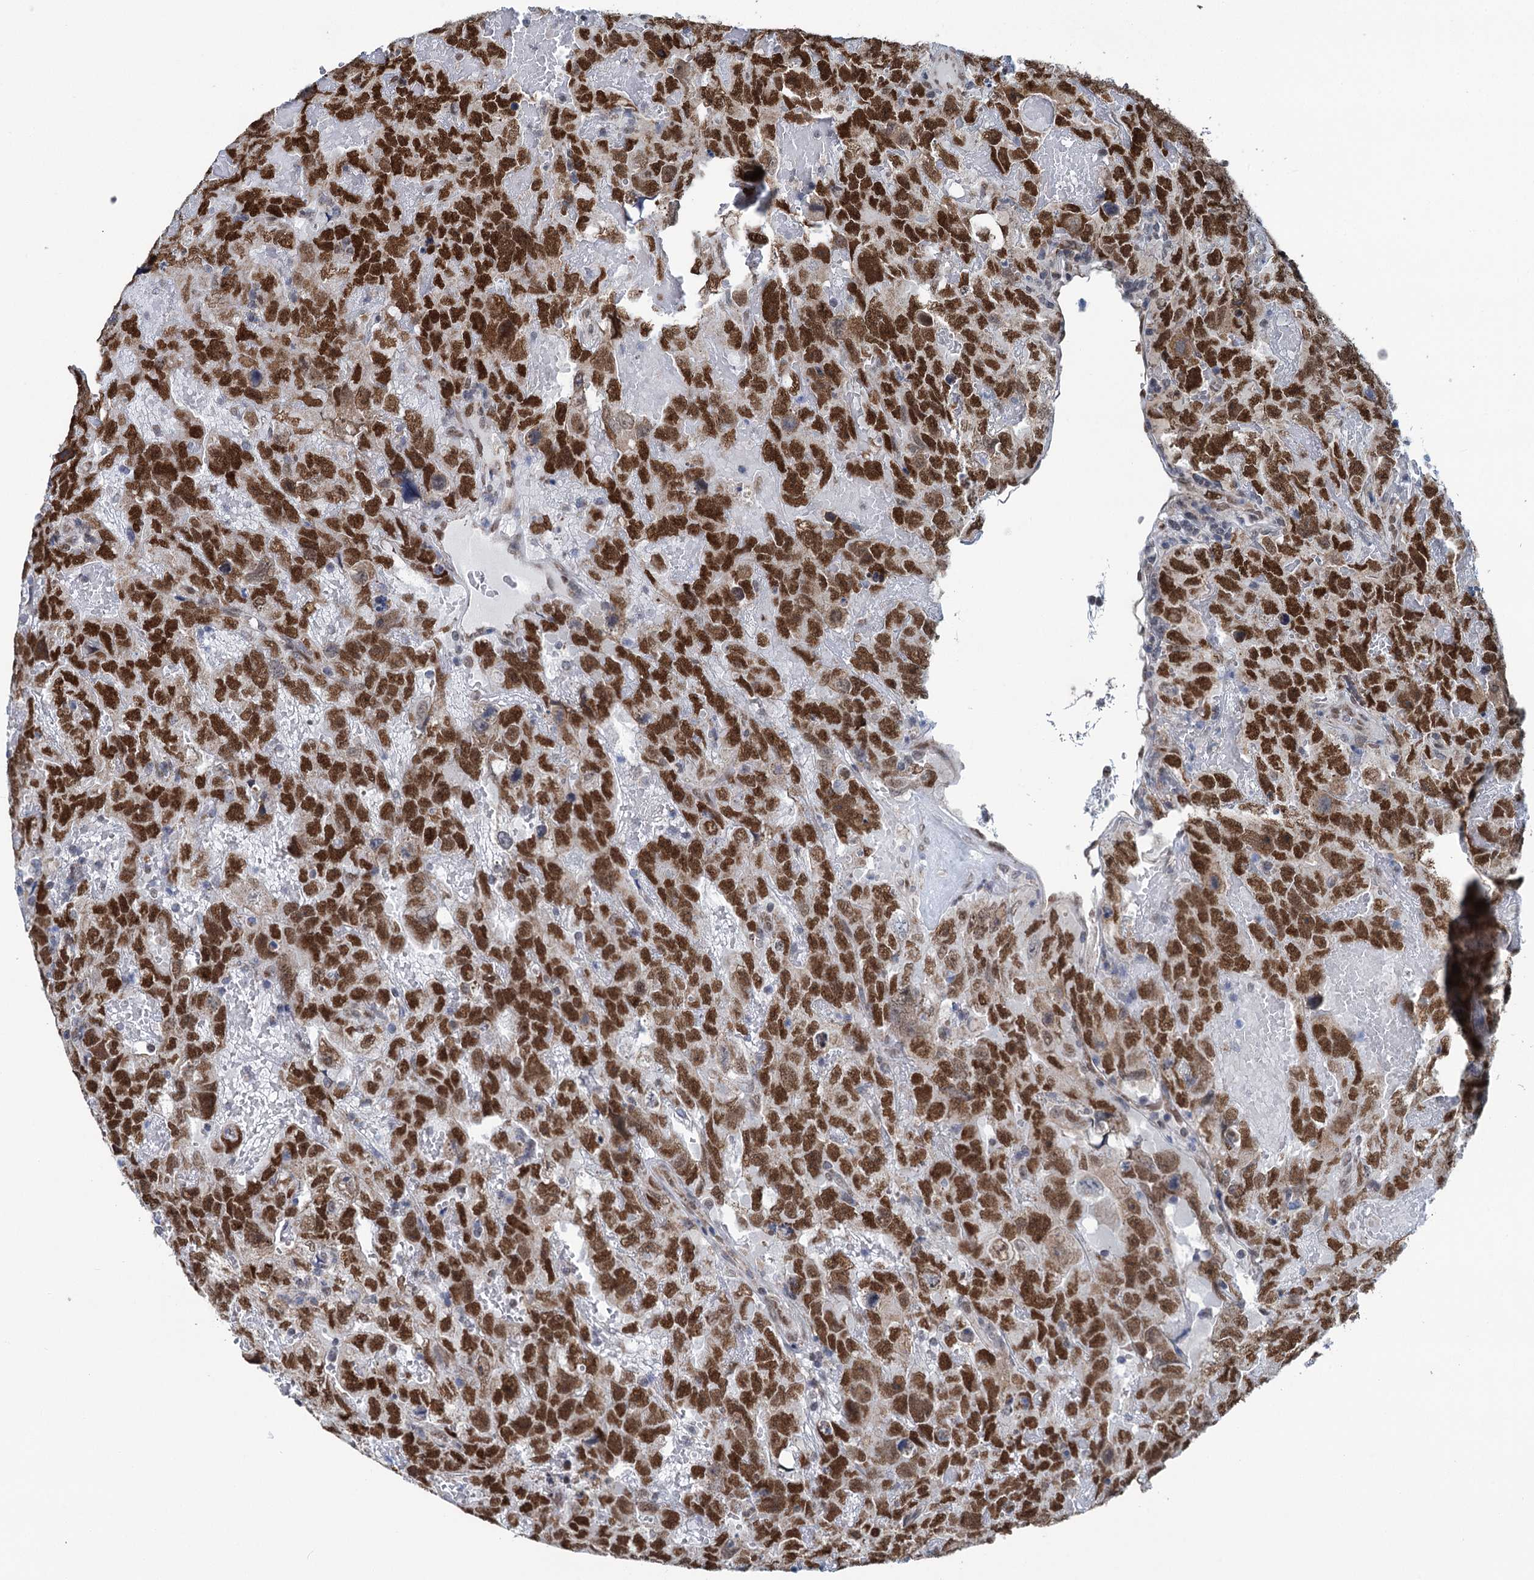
{"staining": {"intensity": "strong", "quantity": ">75%", "location": "nuclear"}, "tissue": "testis cancer", "cell_type": "Tumor cells", "image_type": "cancer", "snomed": [{"axis": "morphology", "description": "Carcinoma, Embryonal, NOS"}, {"axis": "topography", "description": "Testis"}], "caption": "This photomicrograph demonstrates immunohistochemistry (IHC) staining of testis cancer, with high strong nuclear expression in approximately >75% of tumor cells.", "gene": "MORN3", "patient": {"sex": "male", "age": 45}}